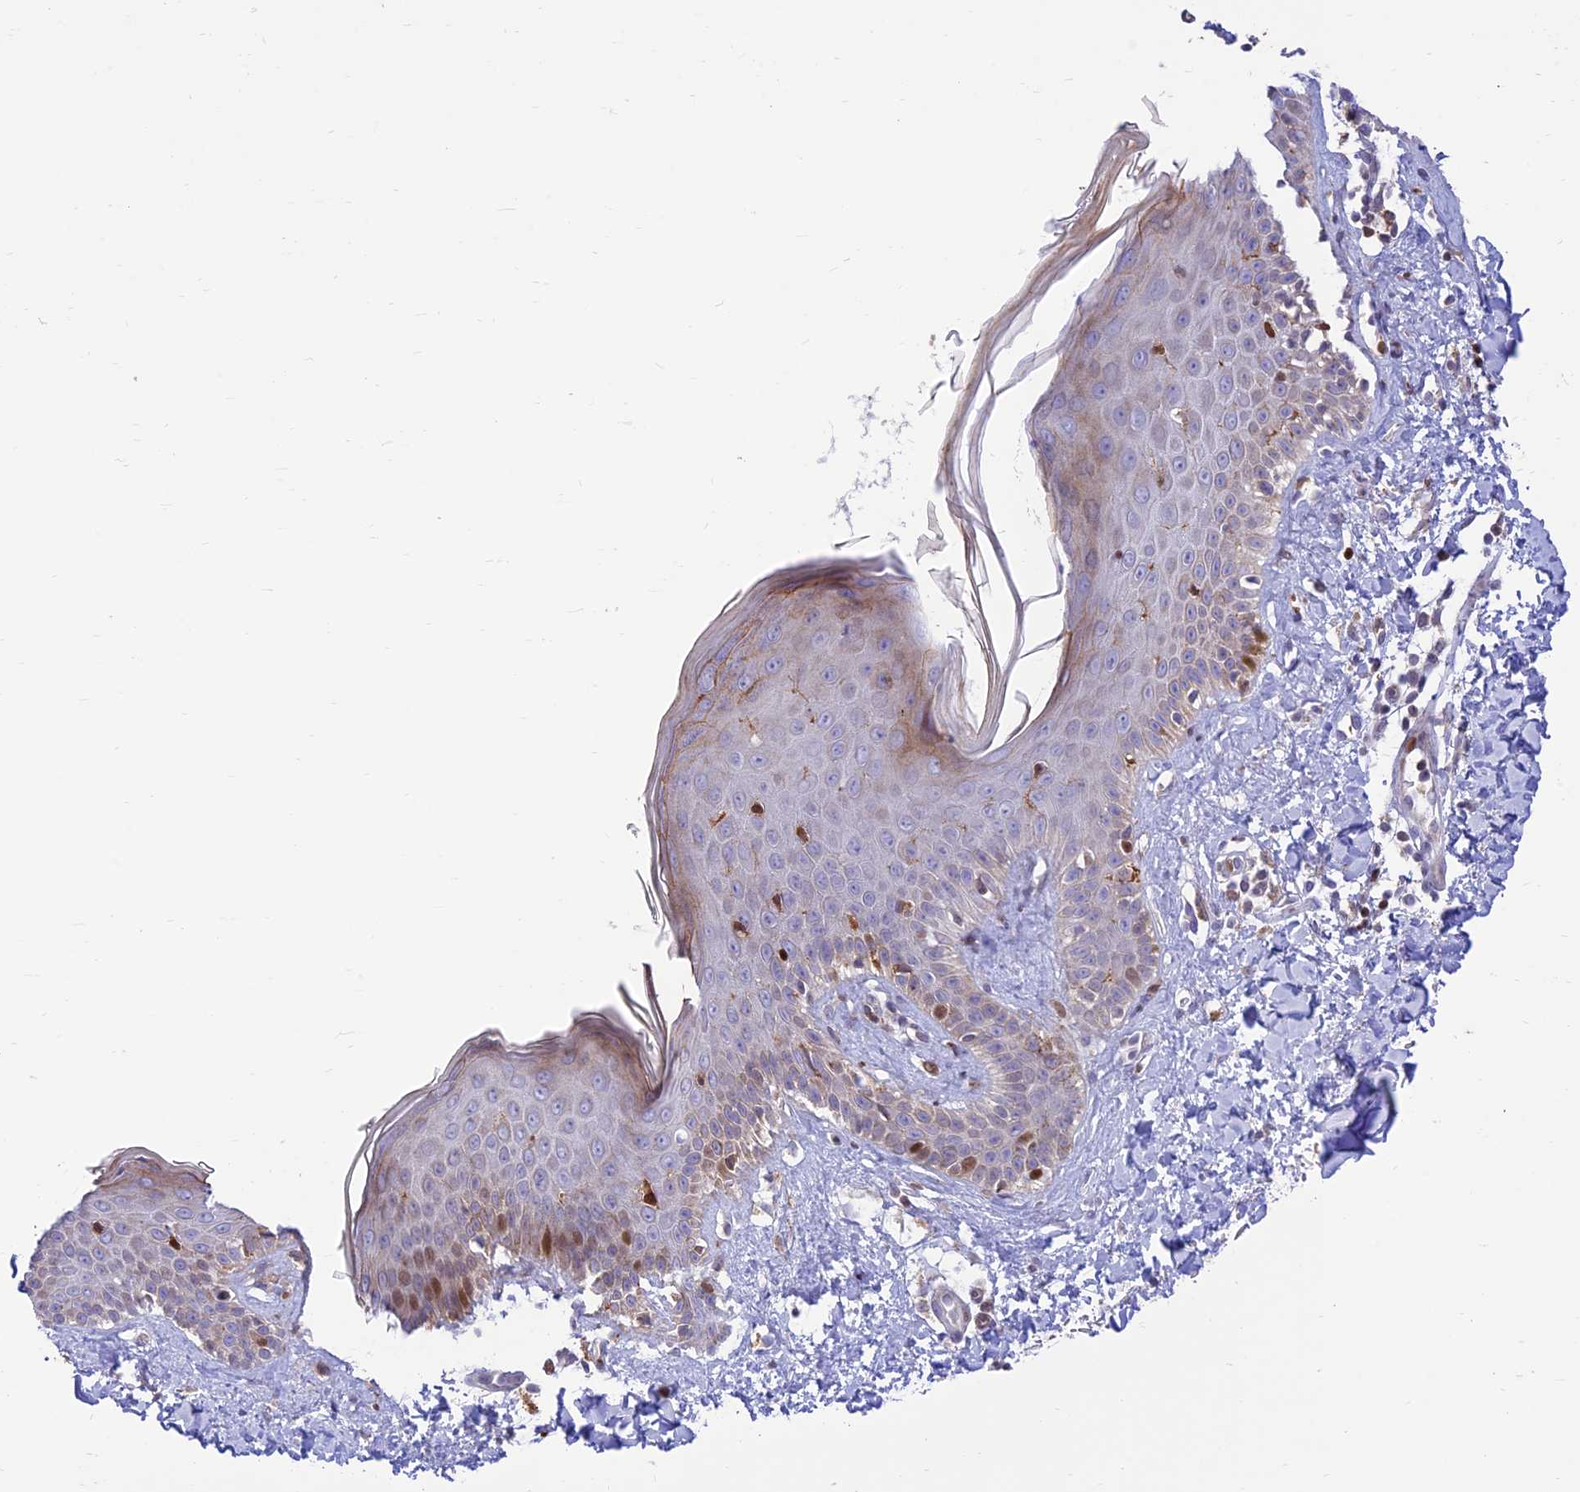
{"staining": {"intensity": "negative", "quantity": "none", "location": "none"}, "tissue": "skin", "cell_type": "Fibroblasts", "image_type": "normal", "snomed": [{"axis": "morphology", "description": "Normal tissue, NOS"}, {"axis": "topography", "description": "Skin"}], "caption": "Skin was stained to show a protein in brown. There is no significant positivity in fibroblasts.", "gene": "FAM186B", "patient": {"sex": "female", "age": 58}}